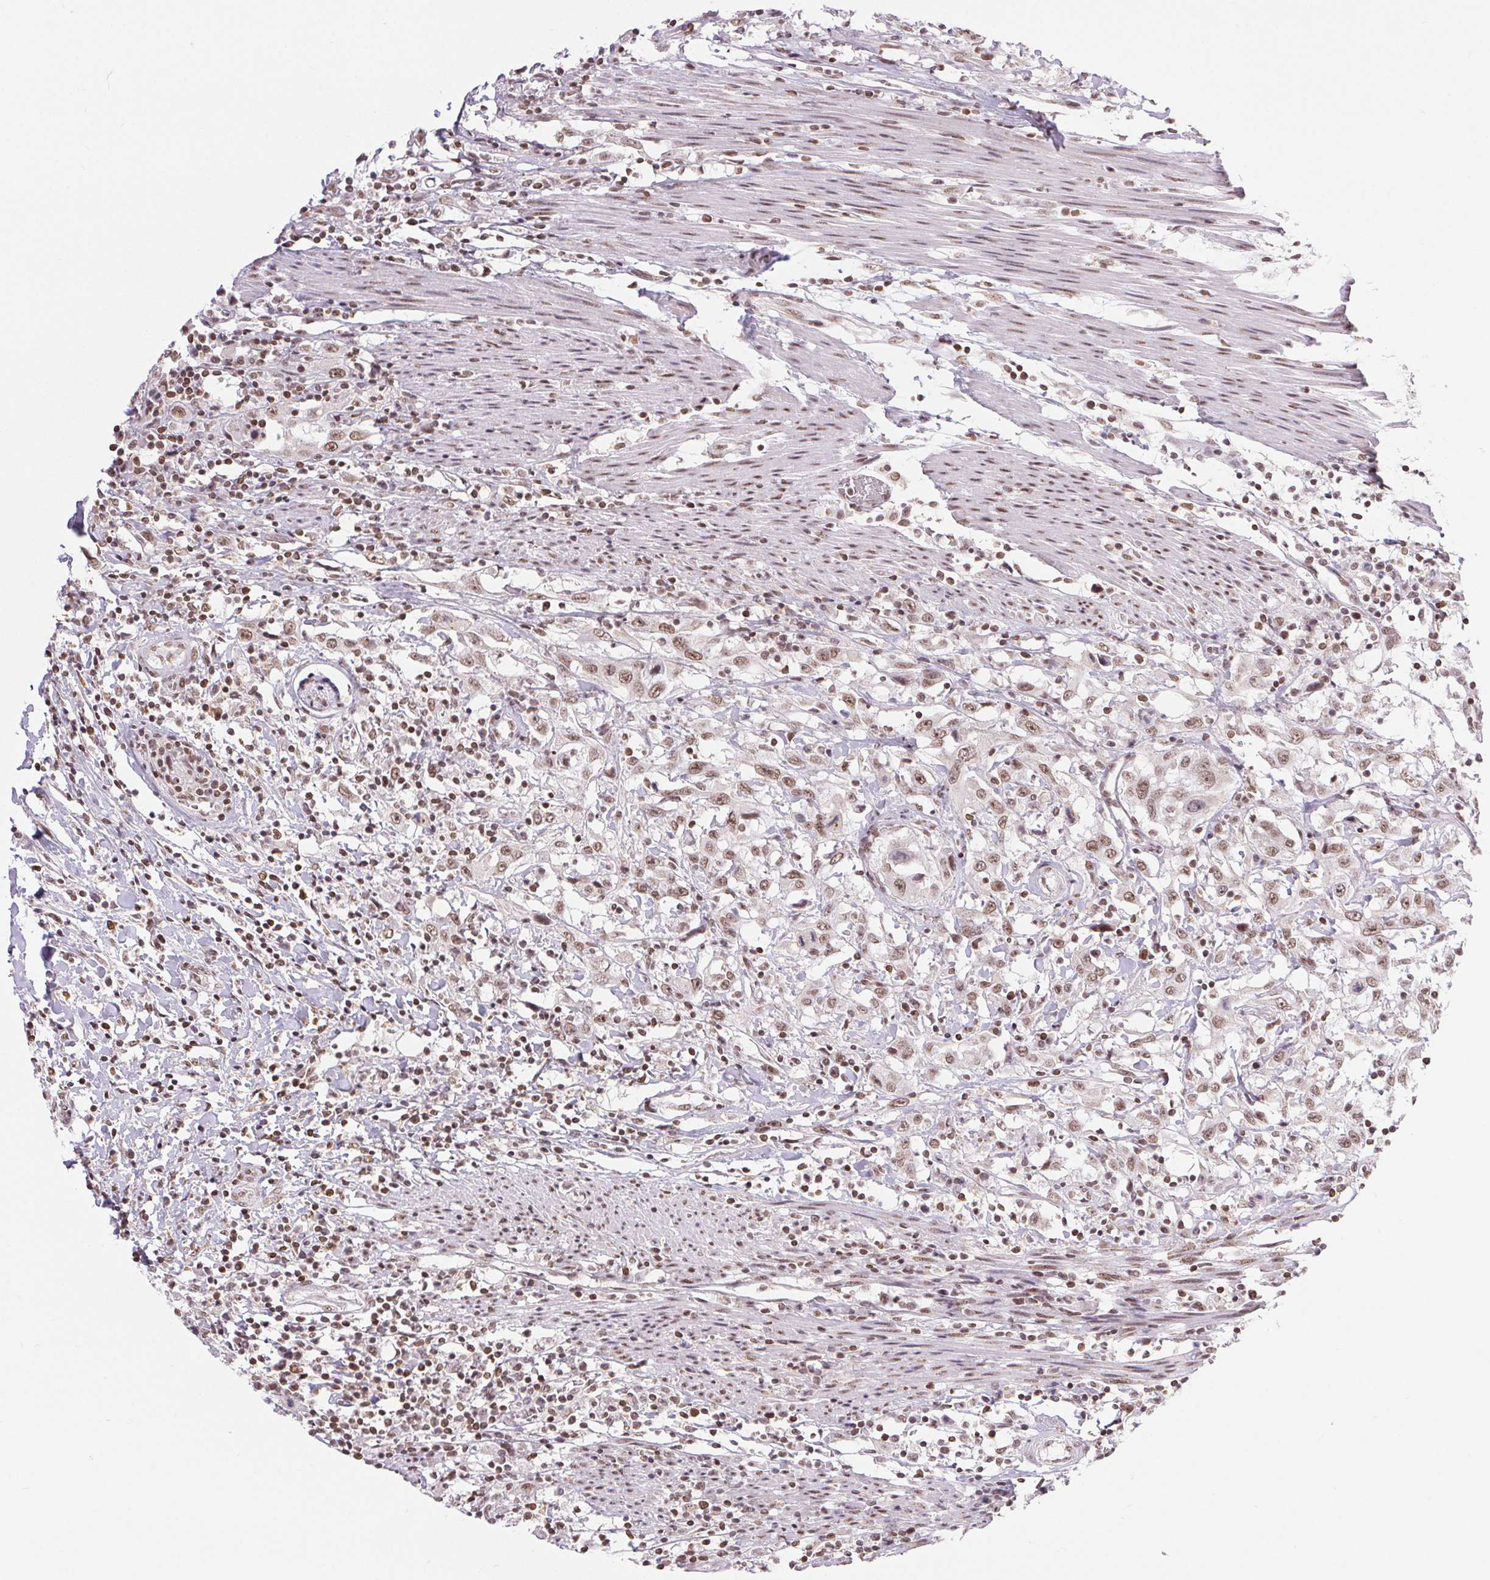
{"staining": {"intensity": "moderate", "quantity": ">75%", "location": "nuclear"}, "tissue": "urothelial cancer", "cell_type": "Tumor cells", "image_type": "cancer", "snomed": [{"axis": "morphology", "description": "Urothelial carcinoma, High grade"}, {"axis": "topography", "description": "Urinary bladder"}], "caption": "Protein expression analysis of human urothelial cancer reveals moderate nuclear staining in about >75% of tumor cells.", "gene": "NFE2L1", "patient": {"sex": "male", "age": 61}}